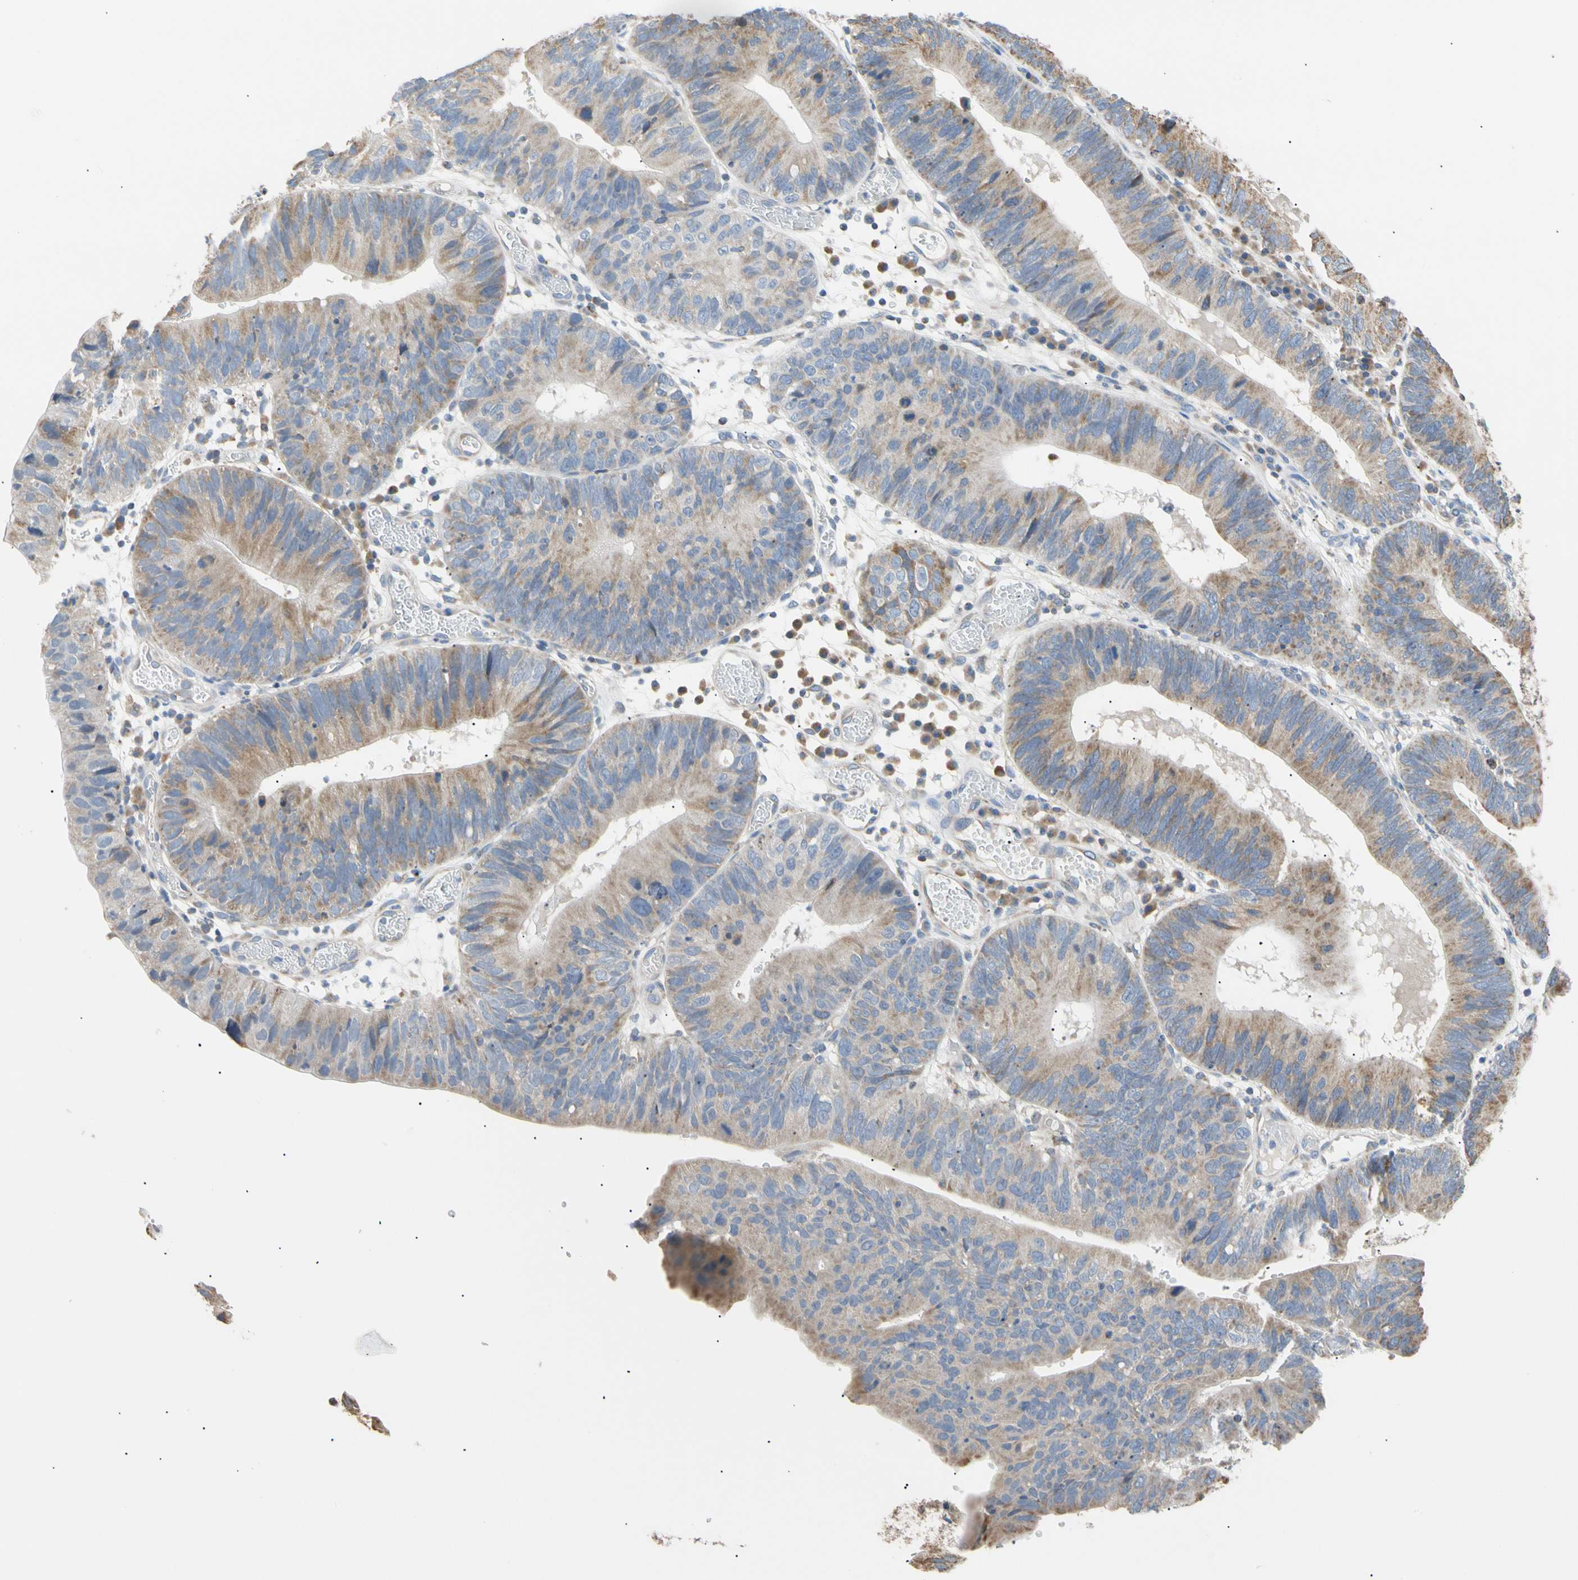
{"staining": {"intensity": "moderate", "quantity": ">75%", "location": "cytoplasmic/membranous"}, "tissue": "stomach cancer", "cell_type": "Tumor cells", "image_type": "cancer", "snomed": [{"axis": "morphology", "description": "Adenocarcinoma, NOS"}, {"axis": "topography", "description": "Stomach"}], "caption": "Human adenocarcinoma (stomach) stained for a protein (brown) exhibits moderate cytoplasmic/membranous positive staining in approximately >75% of tumor cells.", "gene": "PLGRKT", "patient": {"sex": "male", "age": 59}}